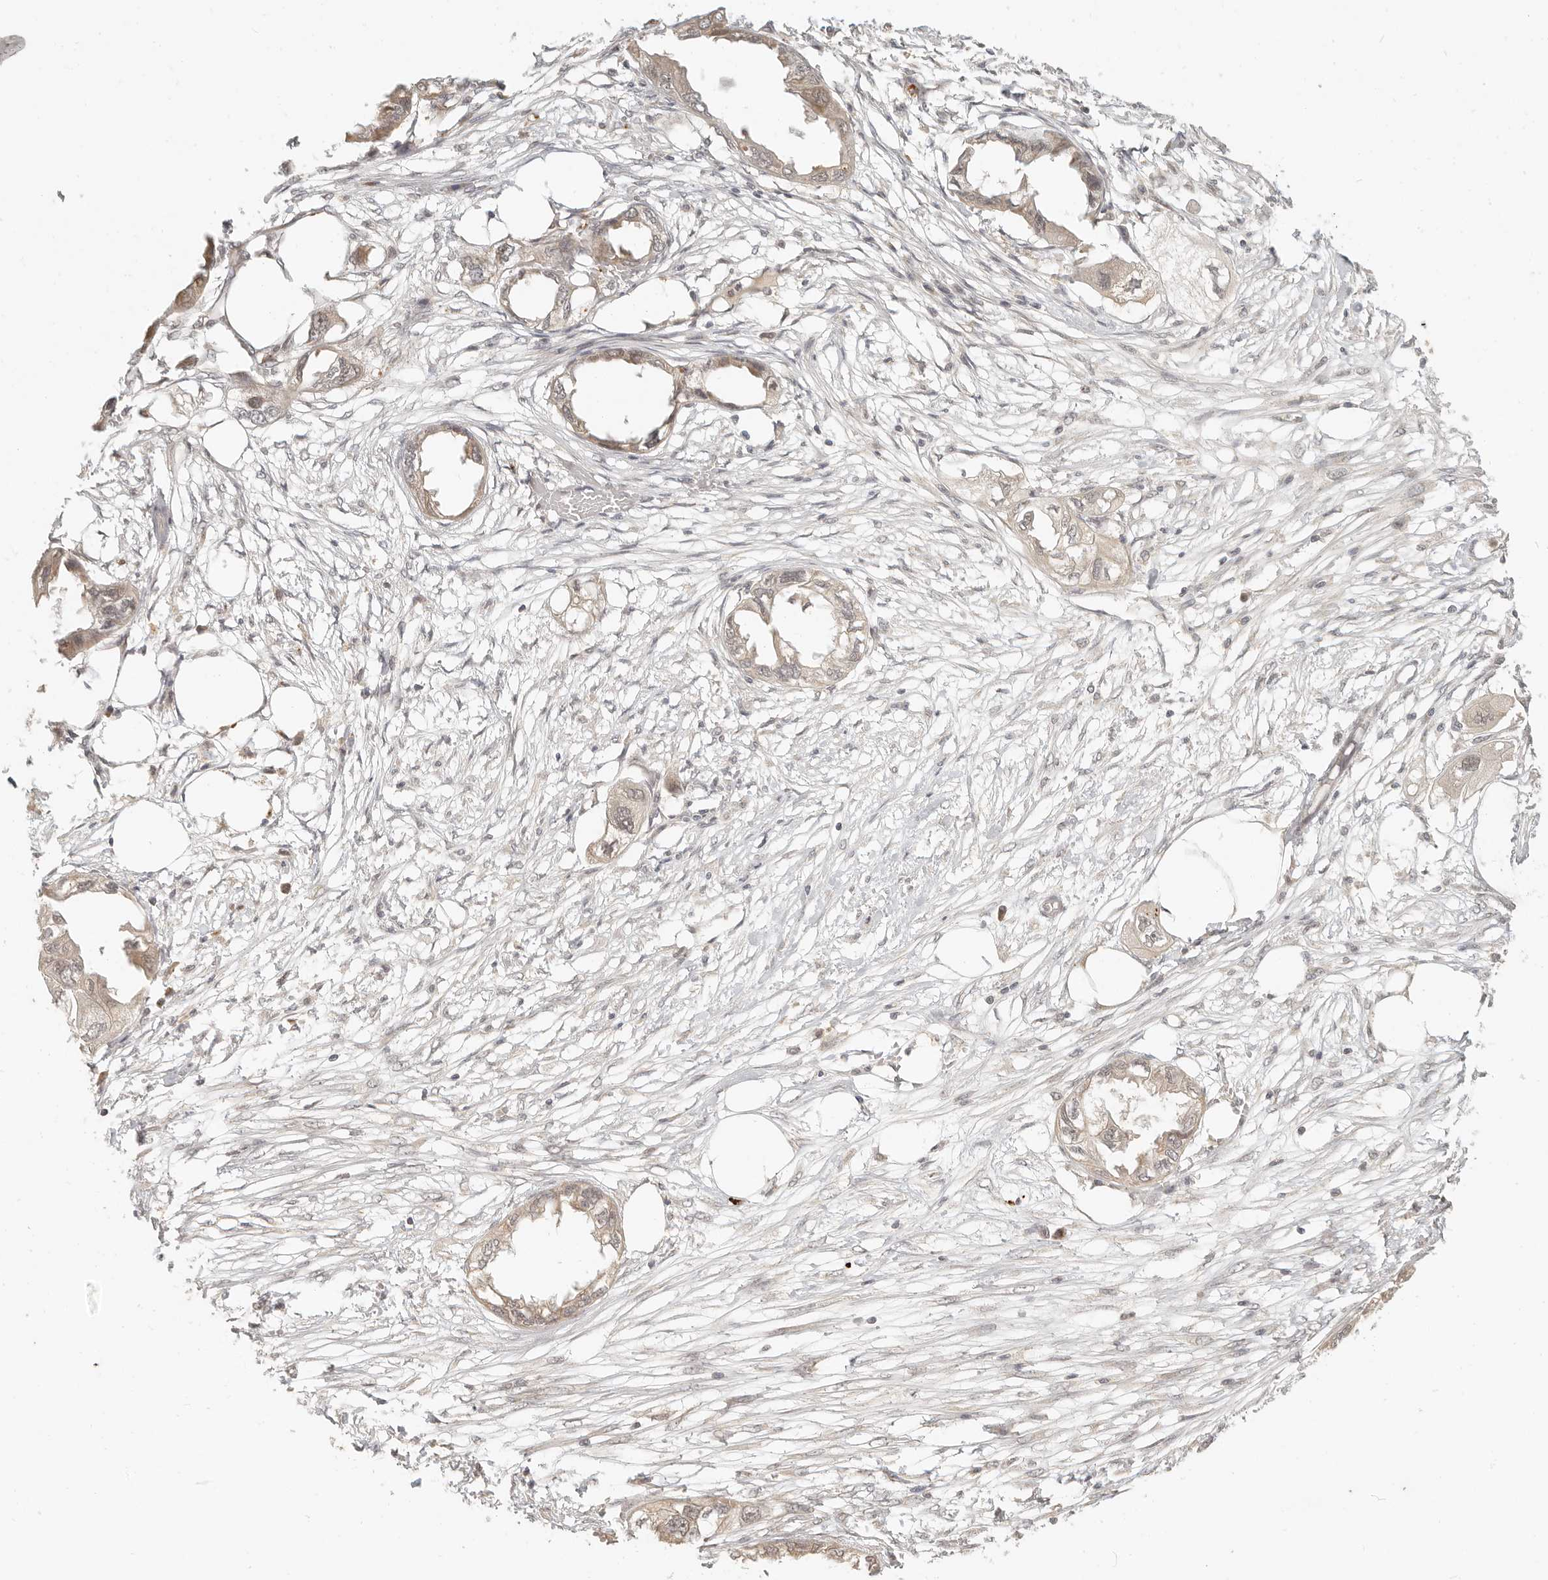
{"staining": {"intensity": "moderate", "quantity": "25%-75%", "location": "cytoplasmic/membranous"}, "tissue": "endometrial cancer", "cell_type": "Tumor cells", "image_type": "cancer", "snomed": [{"axis": "morphology", "description": "Adenocarcinoma, NOS"}, {"axis": "morphology", "description": "Adenocarcinoma, metastatic, NOS"}, {"axis": "topography", "description": "Adipose tissue"}, {"axis": "topography", "description": "Endometrium"}], "caption": "A brown stain labels moderate cytoplasmic/membranous staining of a protein in human endometrial cancer (metastatic adenocarcinoma) tumor cells.", "gene": "INTS11", "patient": {"sex": "female", "age": 67}}